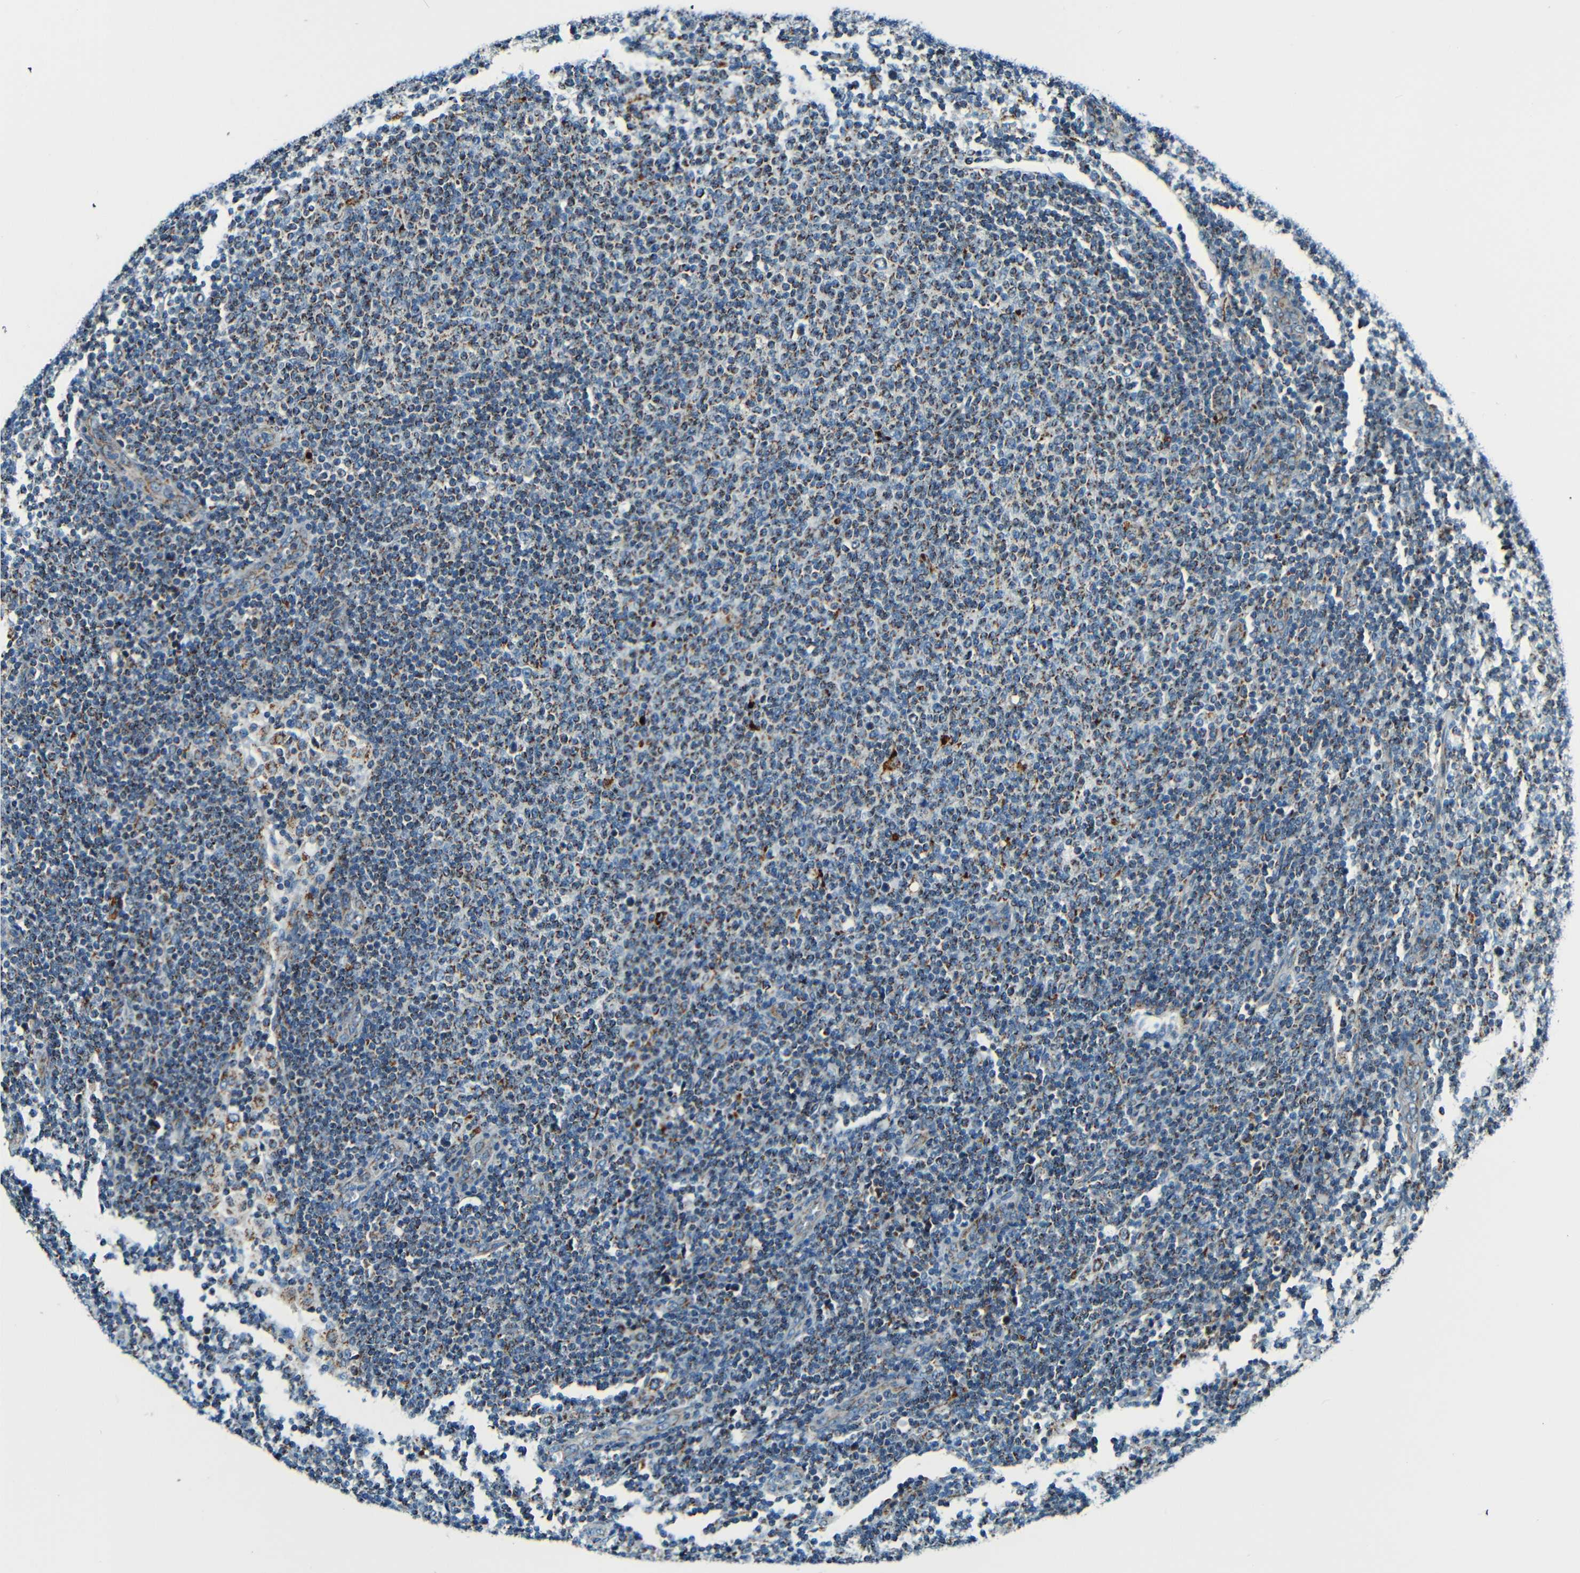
{"staining": {"intensity": "moderate", "quantity": "25%-75%", "location": "cytoplasmic/membranous"}, "tissue": "lymphoma", "cell_type": "Tumor cells", "image_type": "cancer", "snomed": [{"axis": "morphology", "description": "Malignant lymphoma, non-Hodgkin's type, Low grade"}, {"axis": "topography", "description": "Lymph node"}], "caption": "Immunohistochemistry (IHC) (DAB) staining of human low-grade malignant lymphoma, non-Hodgkin's type reveals moderate cytoplasmic/membranous protein expression in about 25%-75% of tumor cells.", "gene": "WSCD2", "patient": {"sex": "male", "age": 66}}